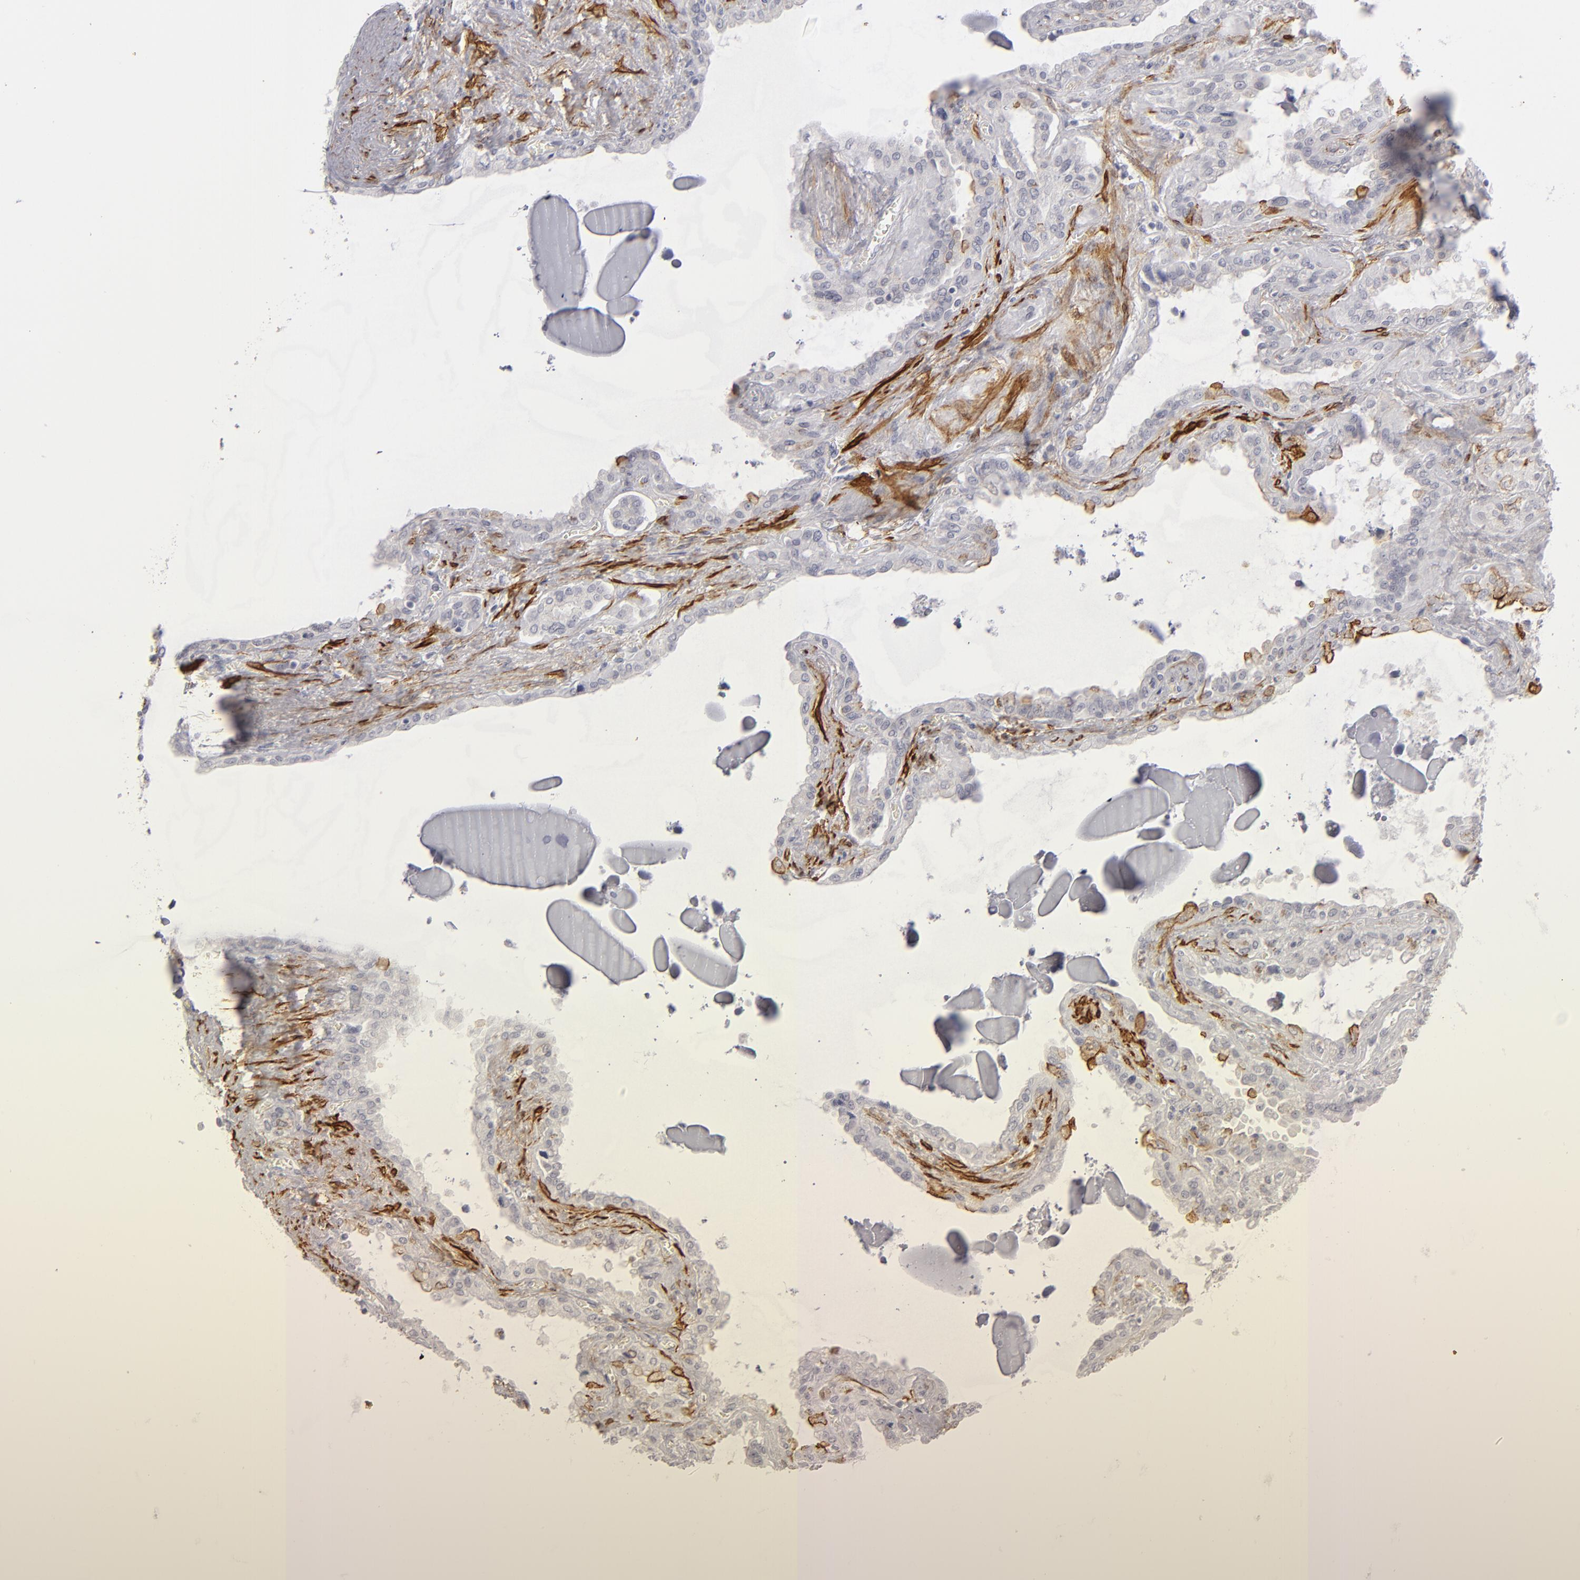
{"staining": {"intensity": "negative", "quantity": "none", "location": "none"}, "tissue": "seminal vesicle", "cell_type": "Glandular cells", "image_type": "normal", "snomed": [{"axis": "morphology", "description": "Normal tissue, NOS"}, {"axis": "morphology", "description": "Inflammation, NOS"}, {"axis": "topography", "description": "Urinary bladder"}, {"axis": "topography", "description": "Prostate"}, {"axis": "topography", "description": "Seminal veicle"}], "caption": "Immunohistochemistry of benign seminal vesicle reveals no positivity in glandular cells. (Stains: DAB (3,3'-diaminobenzidine) IHC with hematoxylin counter stain, Microscopy: brightfield microscopy at high magnification).", "gene": "KIAA1210", "patient": {"sex": "male", "age": 82}}